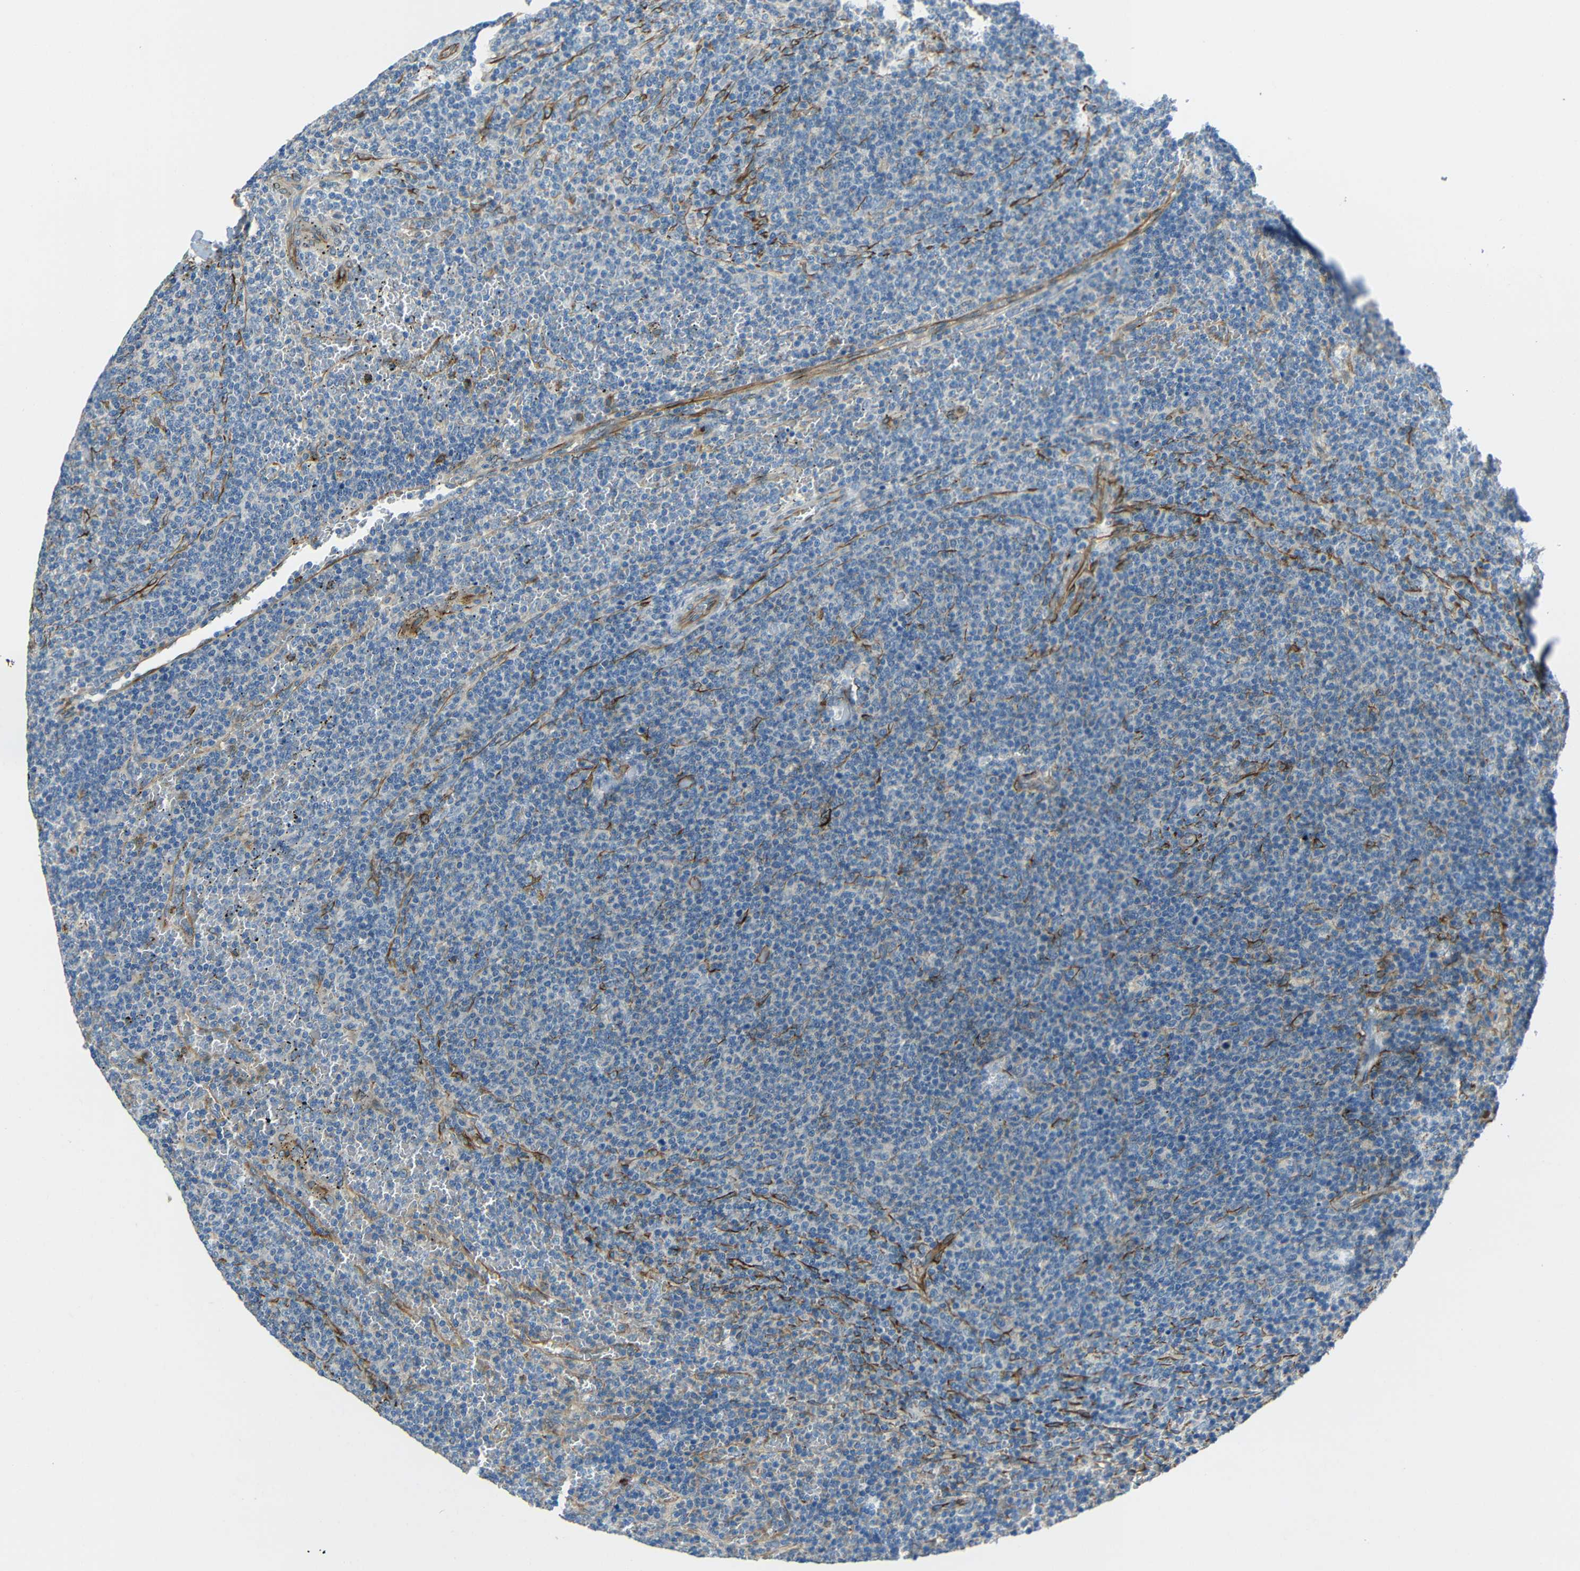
{"staining": {"intensity": "negative", "quantity": "none", "location": "none"}, "tissue": "lymphoma", "cell_type": "Tumor cells", "image_type": "cancer", "snomed": [{"axis": "morphology", "description": "Malignant lymphoma, non-Hodgkin's type, Low grade"}, {"axis": "topography", "description": "Spleen"}], "caption": "IHC histopathology image of human low-grade malignant lymphoma, non-Hodgkin's type stained for a protein (brown), which shows no positivity in tumor cells.", "gene": "DCLK1", "patient": {"sex": "female", "age": 50}}